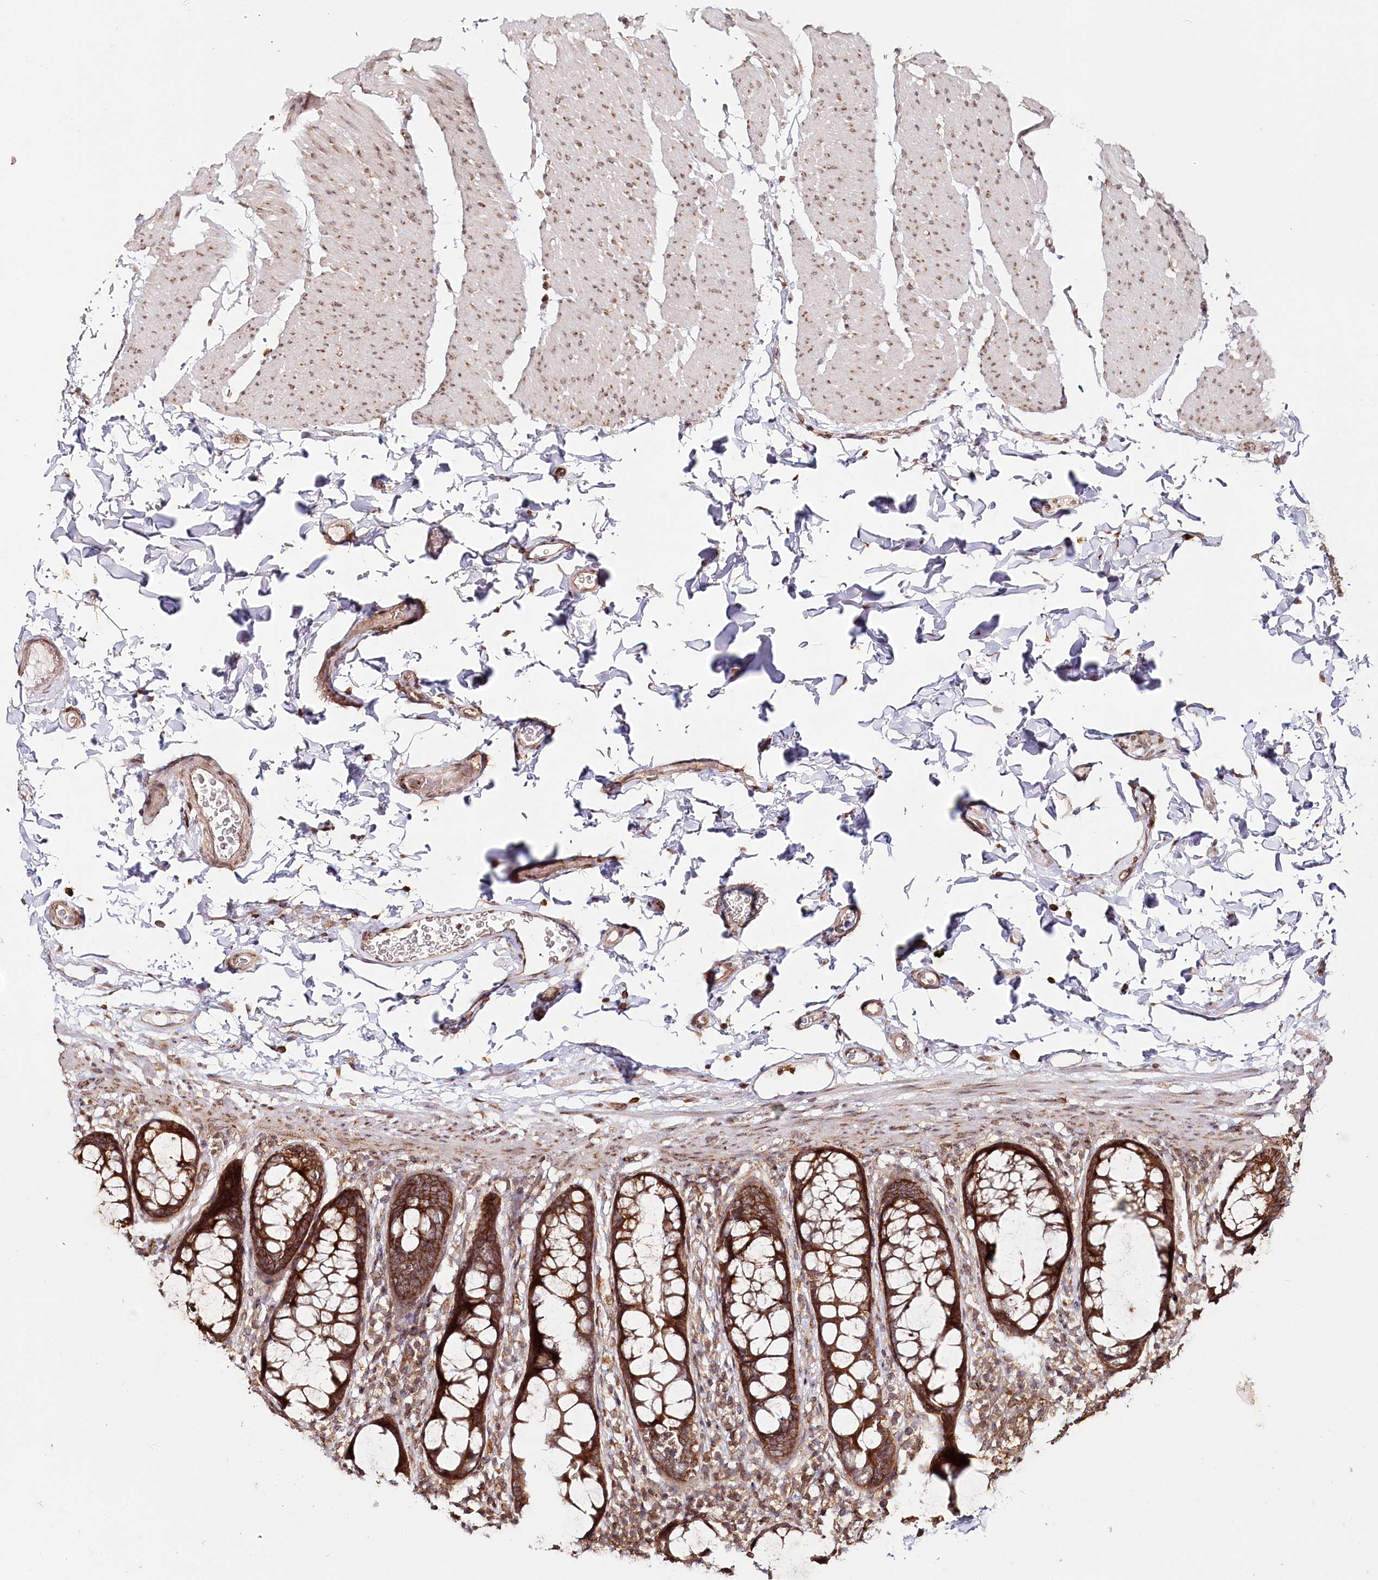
{"staining": {"intensity": "moderate", "quantity": ">75%", "location": "cytoplasmic/membranous"}, "tissue": "colon", "cell_type": "Endothelial cells", "image_type": "normal", "snomed": [{"axis": "morphology", "description": "Normal tissue, NOS"}, {"axis": "topography", "description": "Colon"}], "caption": "DAB immunohistochemical staining of benign human colon reveals moderate cytoplasmic/membranous protein positivity in about >75% of endothelial cells. The staining was performed using DAB to visualize the protein expression in brown, while the nuclei were stained in blue with hematoxylin (Magnification: 20x).", "gene": "OTUD4", "patient": {"sex": "female", "age": 80}}